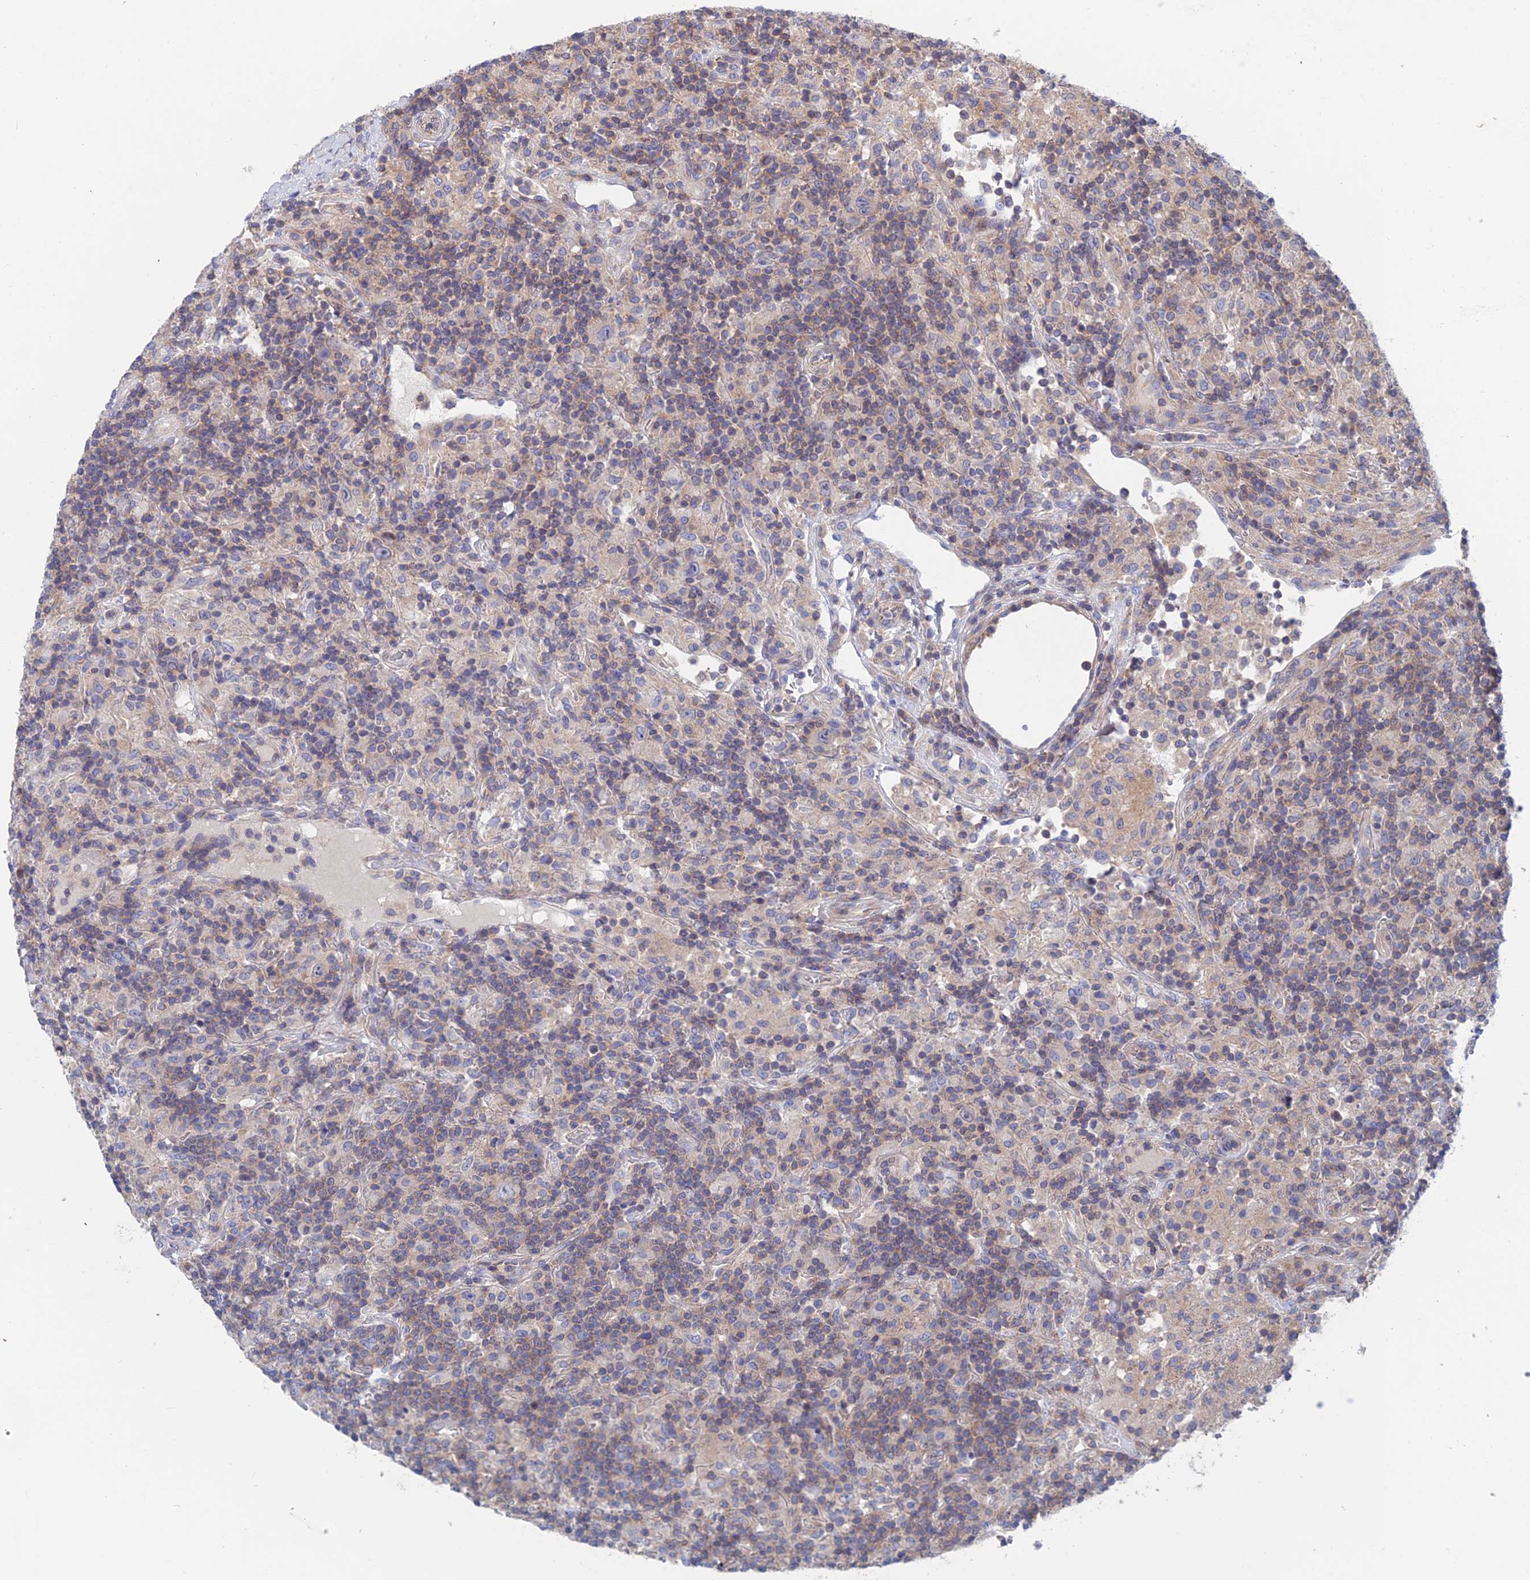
{"staining": {"intensity": "negative", "quantity": "none", "location": "none"}, "tissue": "lymphoma", "cell_type": "Tumor cells", "image_type": "cancer", "snomed": [{"axis": "morphology", "description": "Hodgkin's disease, NOS"}, {"axis": "topography", "description": "Lymph node"}], "caption": "Tumor cells show no significant expression in Hodgkin's disease.", "gene": "USP37", "patient": {"sex": "male", "age": 70}}